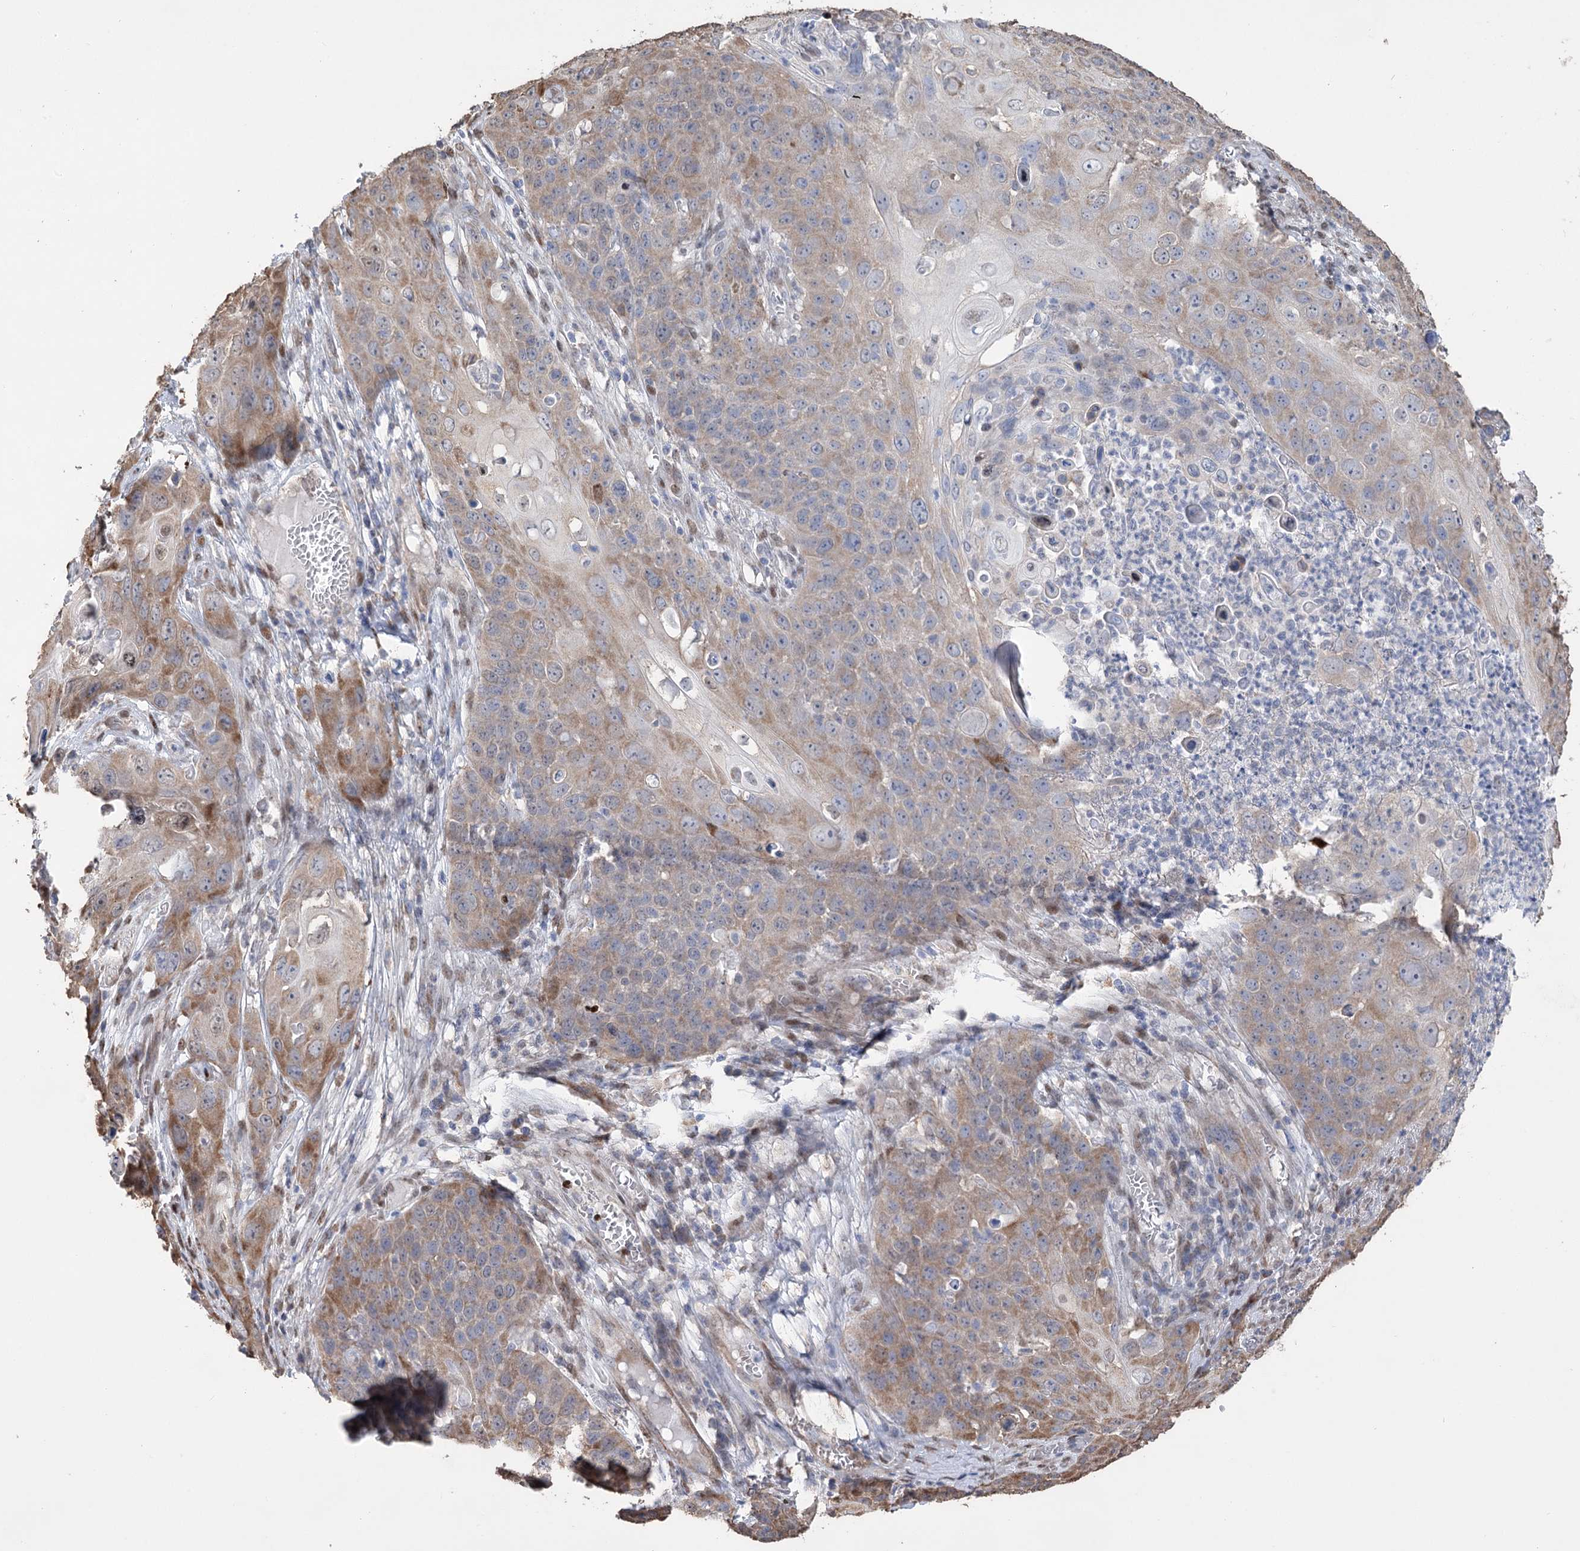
{"staining": {"intensity": "moderate", "quantity": "25%-75%", "location": "nuclear"}, "tissue": "skin cancer", "cell_type": "Tumor cells", "image_type": "cancer", "snomed": [{"axis": "morphology", "description": "Squamous cell carcinoma, NOS"}, {"axis": "topography", "description": "Skin"}], "caption": "Approximately 25%-75% of tumor cells in skin squamous cell carcinoma demonstrate moderate nuclear protein positivity as visualized by brown immunohistochemical staining.", "gene": "NFU1", "patient": {"sex": "male", "age": 55}}